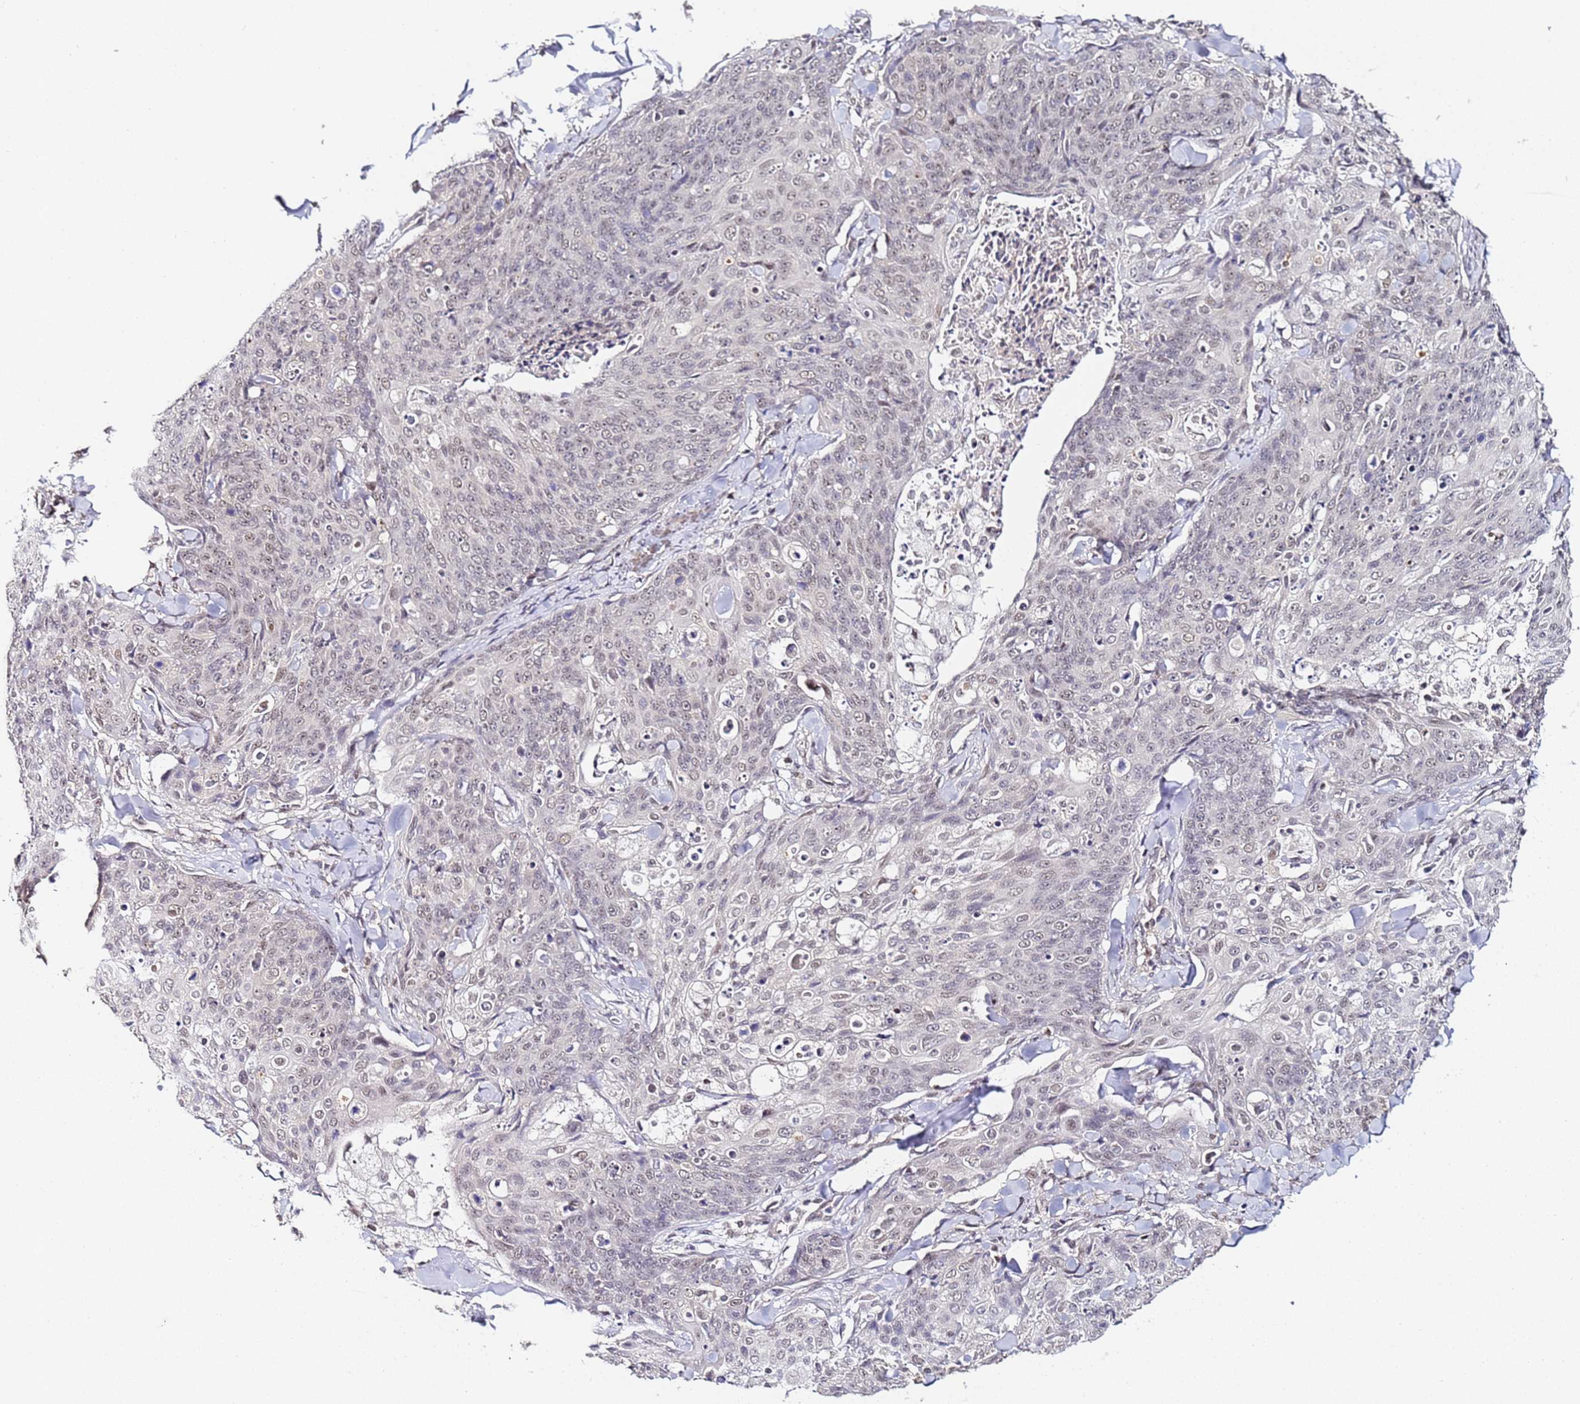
{"staining": {"intensity": "negative", "quantity": "none", "location": "none"}, "tissue": "skin cancer", "cell_type": "Tumor cells", "image_type": "cancer", "snomed": [{"axis": "morphology", "description": "Squamous cell carcinoma, NOS"}, {"axis": "topography", "description": "Skin"}, {"axis": "topography", "description": "Vulva"}], "caption": "Tumor cells show no significant expression in skin squamous cell carcinoma.", "gene": "LSM3", "patient": {"sex": "female", "age": 85}}